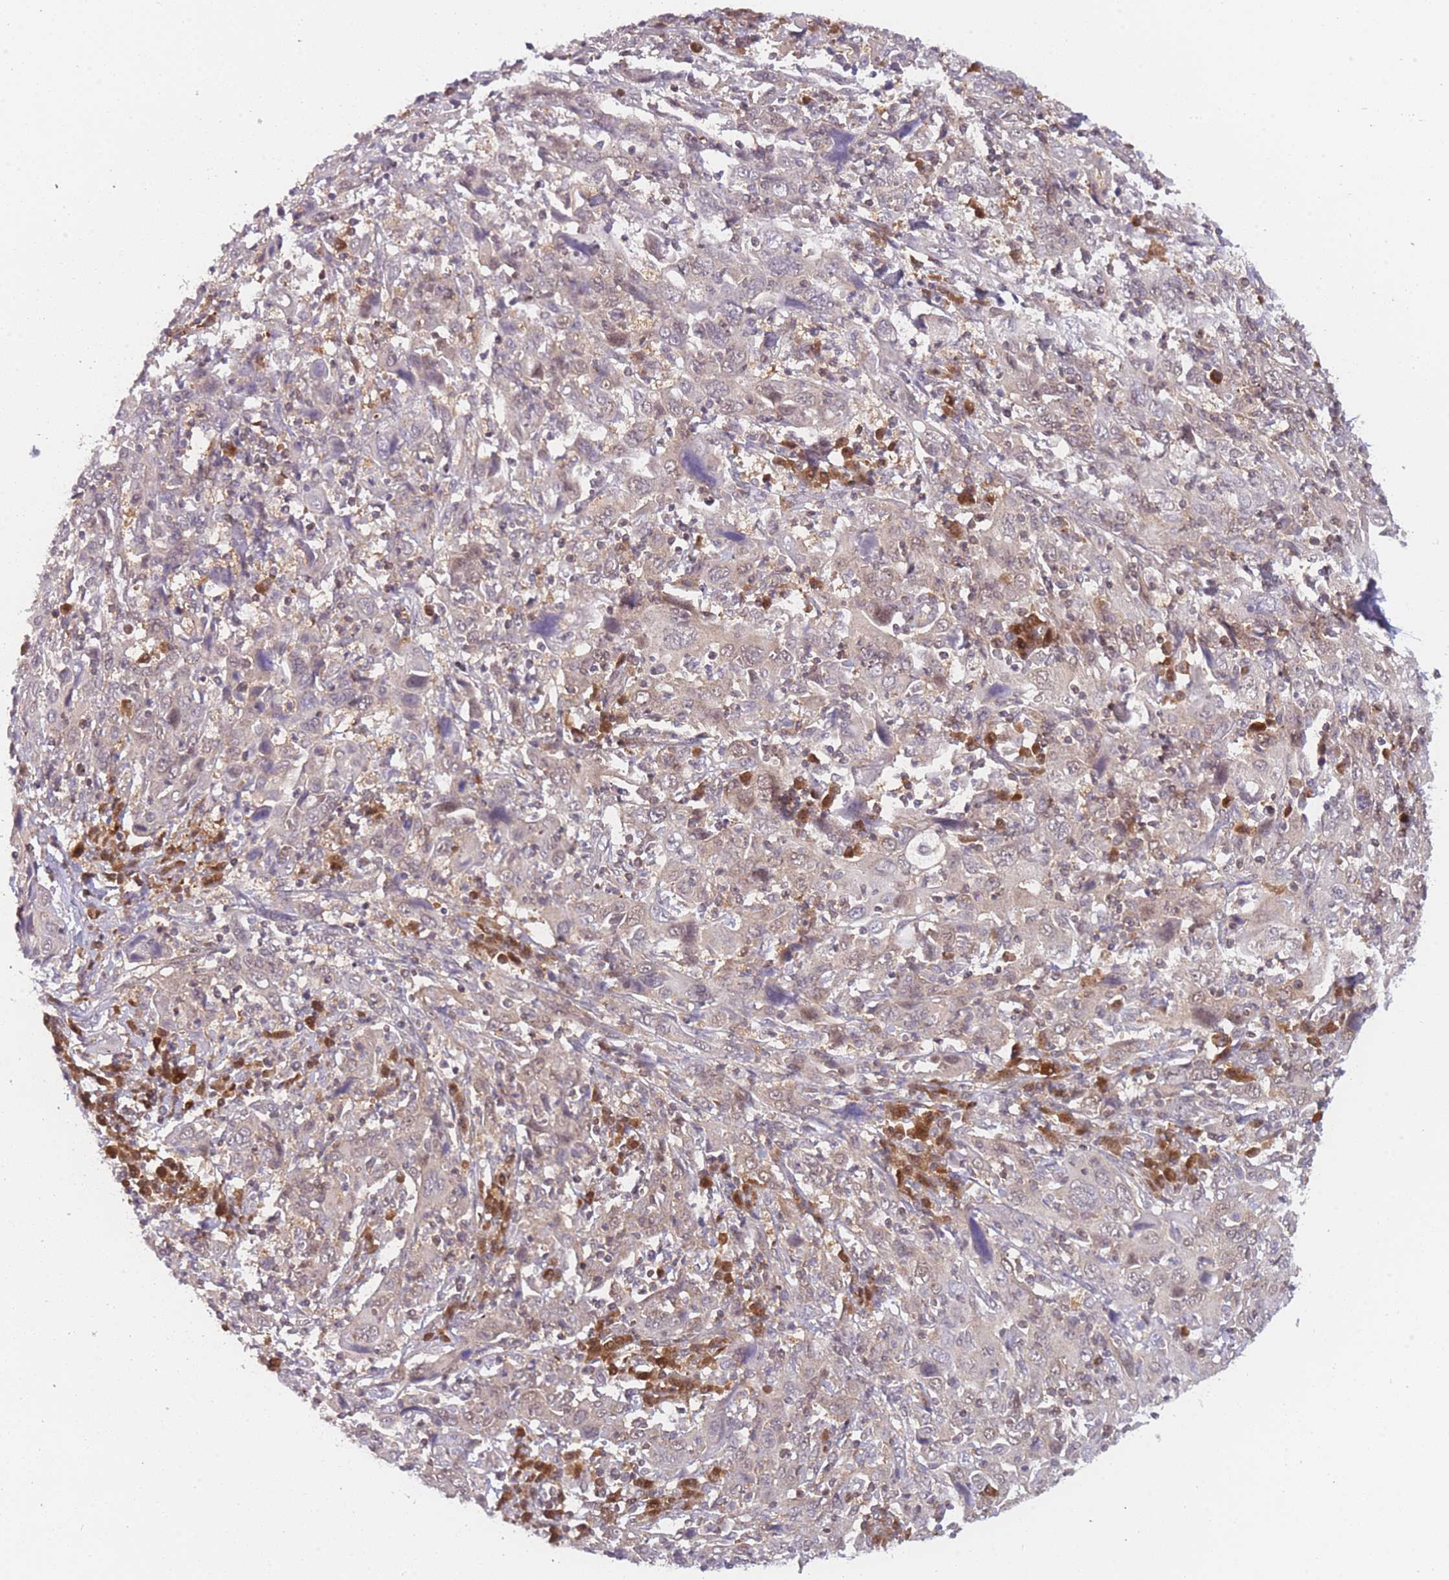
{"staining": {"intensity": "negative", "quantity": "none", "location": "none"}, "tissue": "cervical cancer", "cell_type": "Tumor cells", "image_type": "cancer", "snomed": [{"axis": "morphology", "description": "Squamous cell carcinoma, NOS"}, {"axis": "topography", "description": "Cervix"}], "caption": "IHC image of cervical cancer stained for a protein (brown), which shows no positivity in tumor cells. The staining was performed using DAB (3,3'-diaminobenzidine) to visualize the protein expression in brown, while the nuclei were stained in blue with hematoxylin (Magnification: 20x).", "gene": "MRI1", "patient": {"sex": "female", "age": 46}}